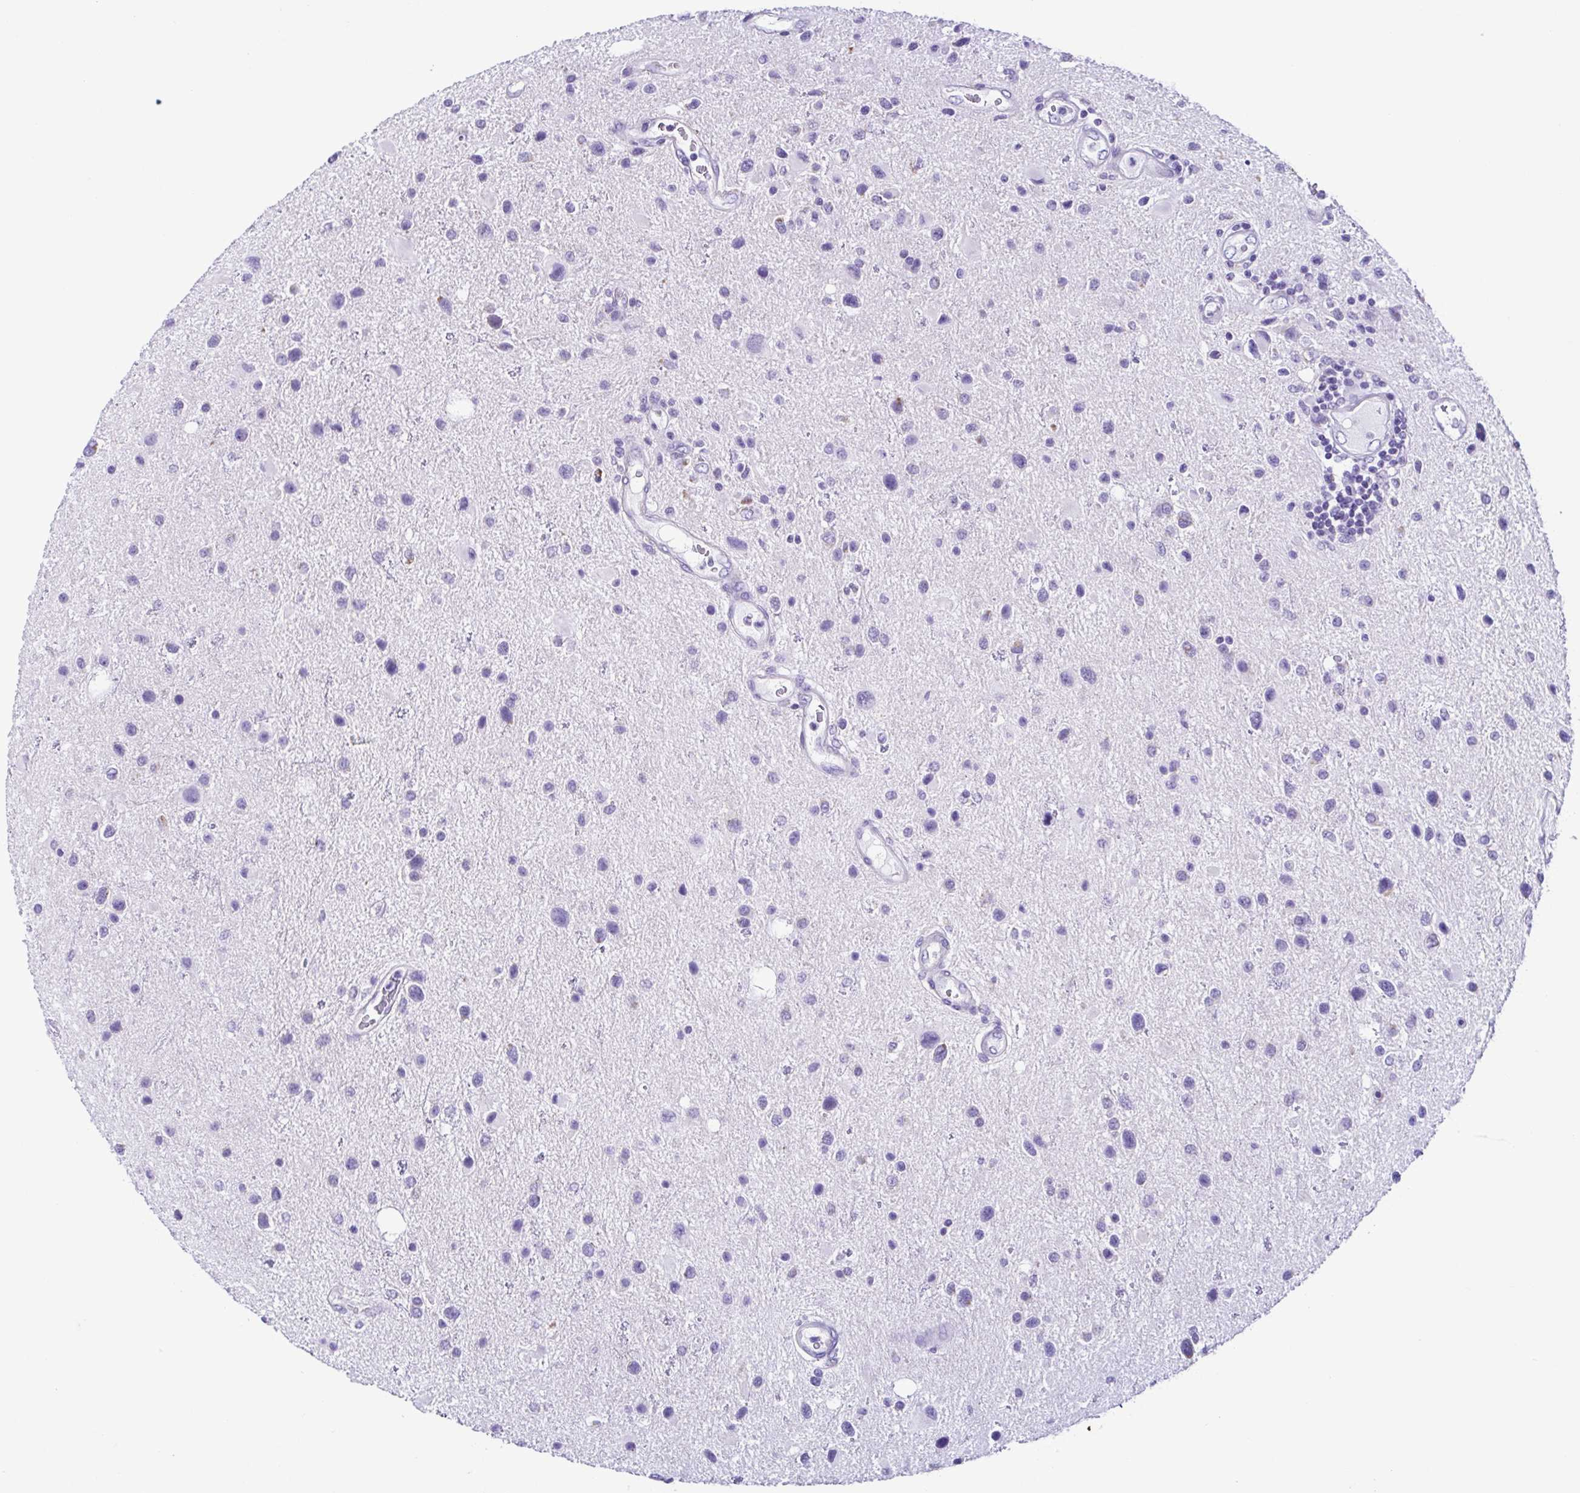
{"staining": {"intensity": "negative", "quantity": "none", "location": "none"}, "tissue": "glioma", "cell_type": "Tumor cells", "image_type": "cancer", "snomed": [{"axis": "morphology", "description": "Glioma, malignant, Low grade"}, {"axis": "topography", "description": "Brain"}], "caption": "This is an immunohistochemistry (IHC) histopathology image of glioma. There is no staining in tumor cells.", "gene": "ACTRT3", "patient": {"sex": "female", "age": 32}}